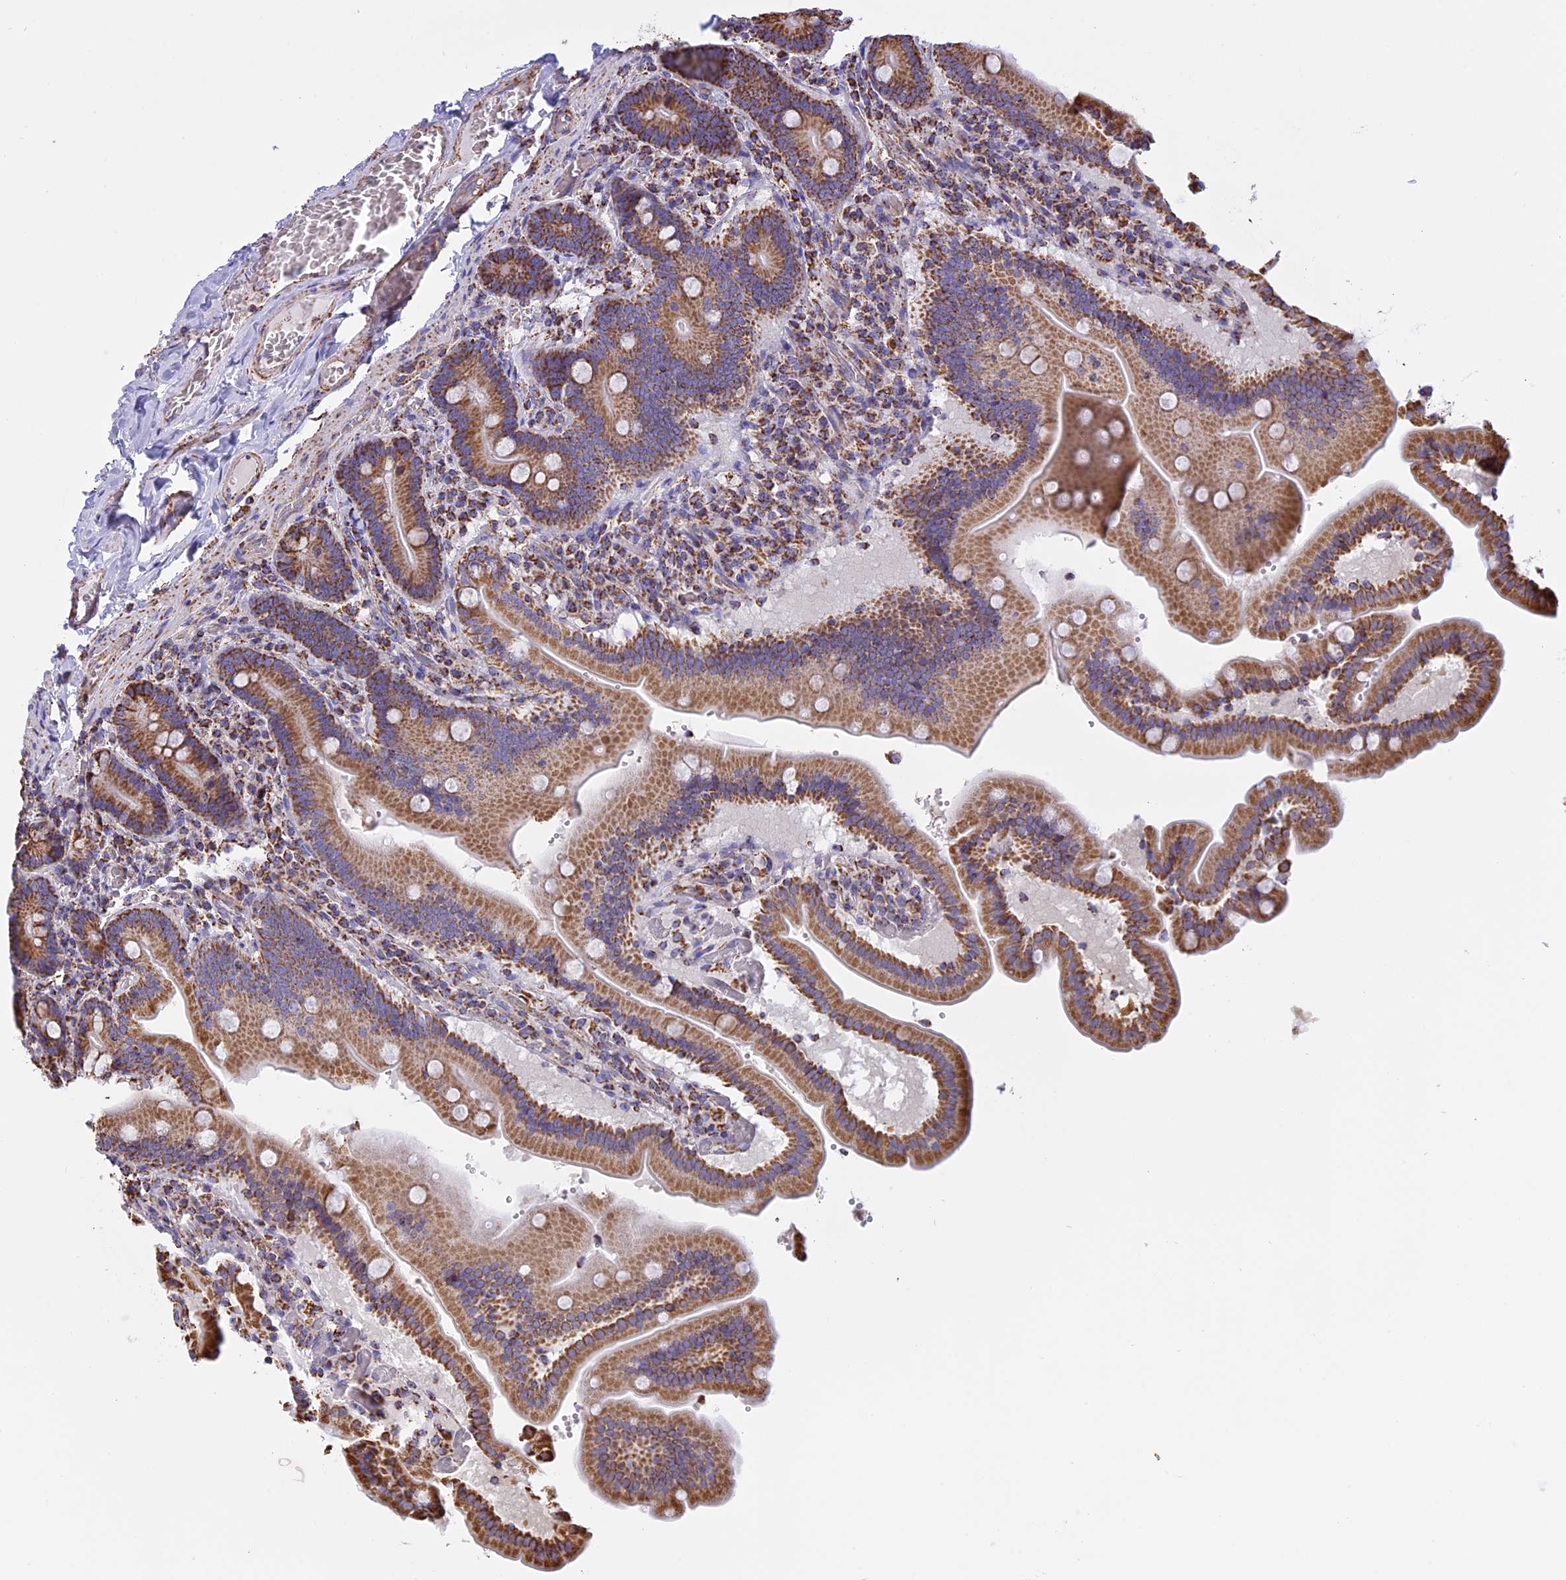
{"staining": {"intensity": "moderate", "quantity": ">75%", "location": "cytoplasmic/membranous"}, "tissue": "duodenum", "cell_type": "Glandular cells", "image_type": "normal", "snomed": [{"axis": "morphology", "description": "Normal tissue, NOS"}, {"axis": "topography", "description": "Duodenum"}], "caption": "Immunohistochemistry micrograph of normal duodenum: duodenum stained using IHC exhibits medium levels of moderate protein expression localized specifically in the cytoplasmic/membranous of glandular cells, appearing as a cytoplasmic/membranous brown color.", "gene": "KCNG1", "patient": {"sex": "female", "age": 62}}